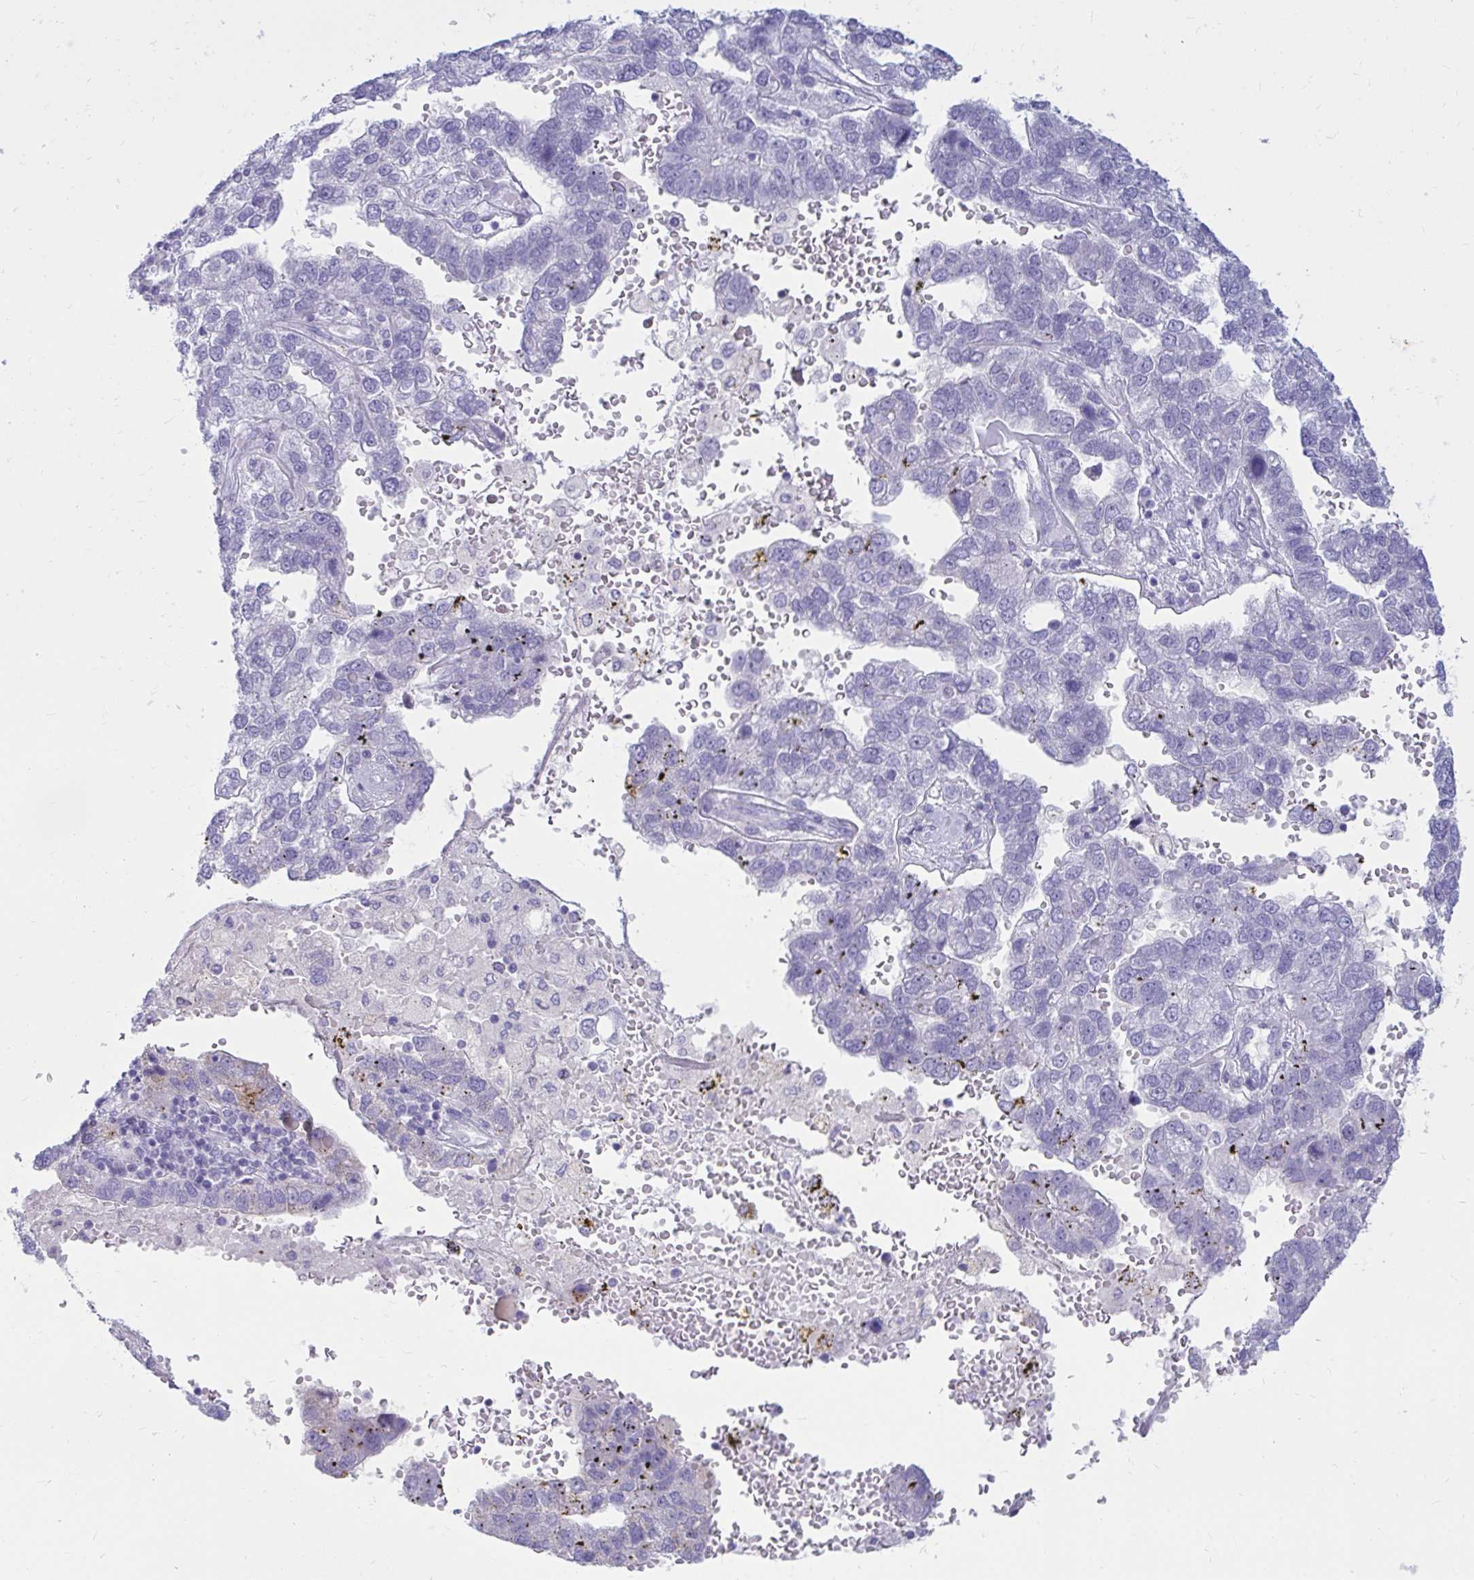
{"staining": {"intensity": "negative", "quantity": "none", "location": "none"}, "tissue": "pancreatic cancer", "cell_type": "Tumor cells", "image_type": "cancer", "snomed": [{"axis": "morphology", "description": "Adenocarcinoma, NOS"}, {"axis": "topography", "description": "Pancreas"}], "caption": "Immunohistochemistry of human pancreatic cancer displays no positivity in tumor cells.", "gene": "NANOGNB", "patient": {"sex": "female", "age": 61}}